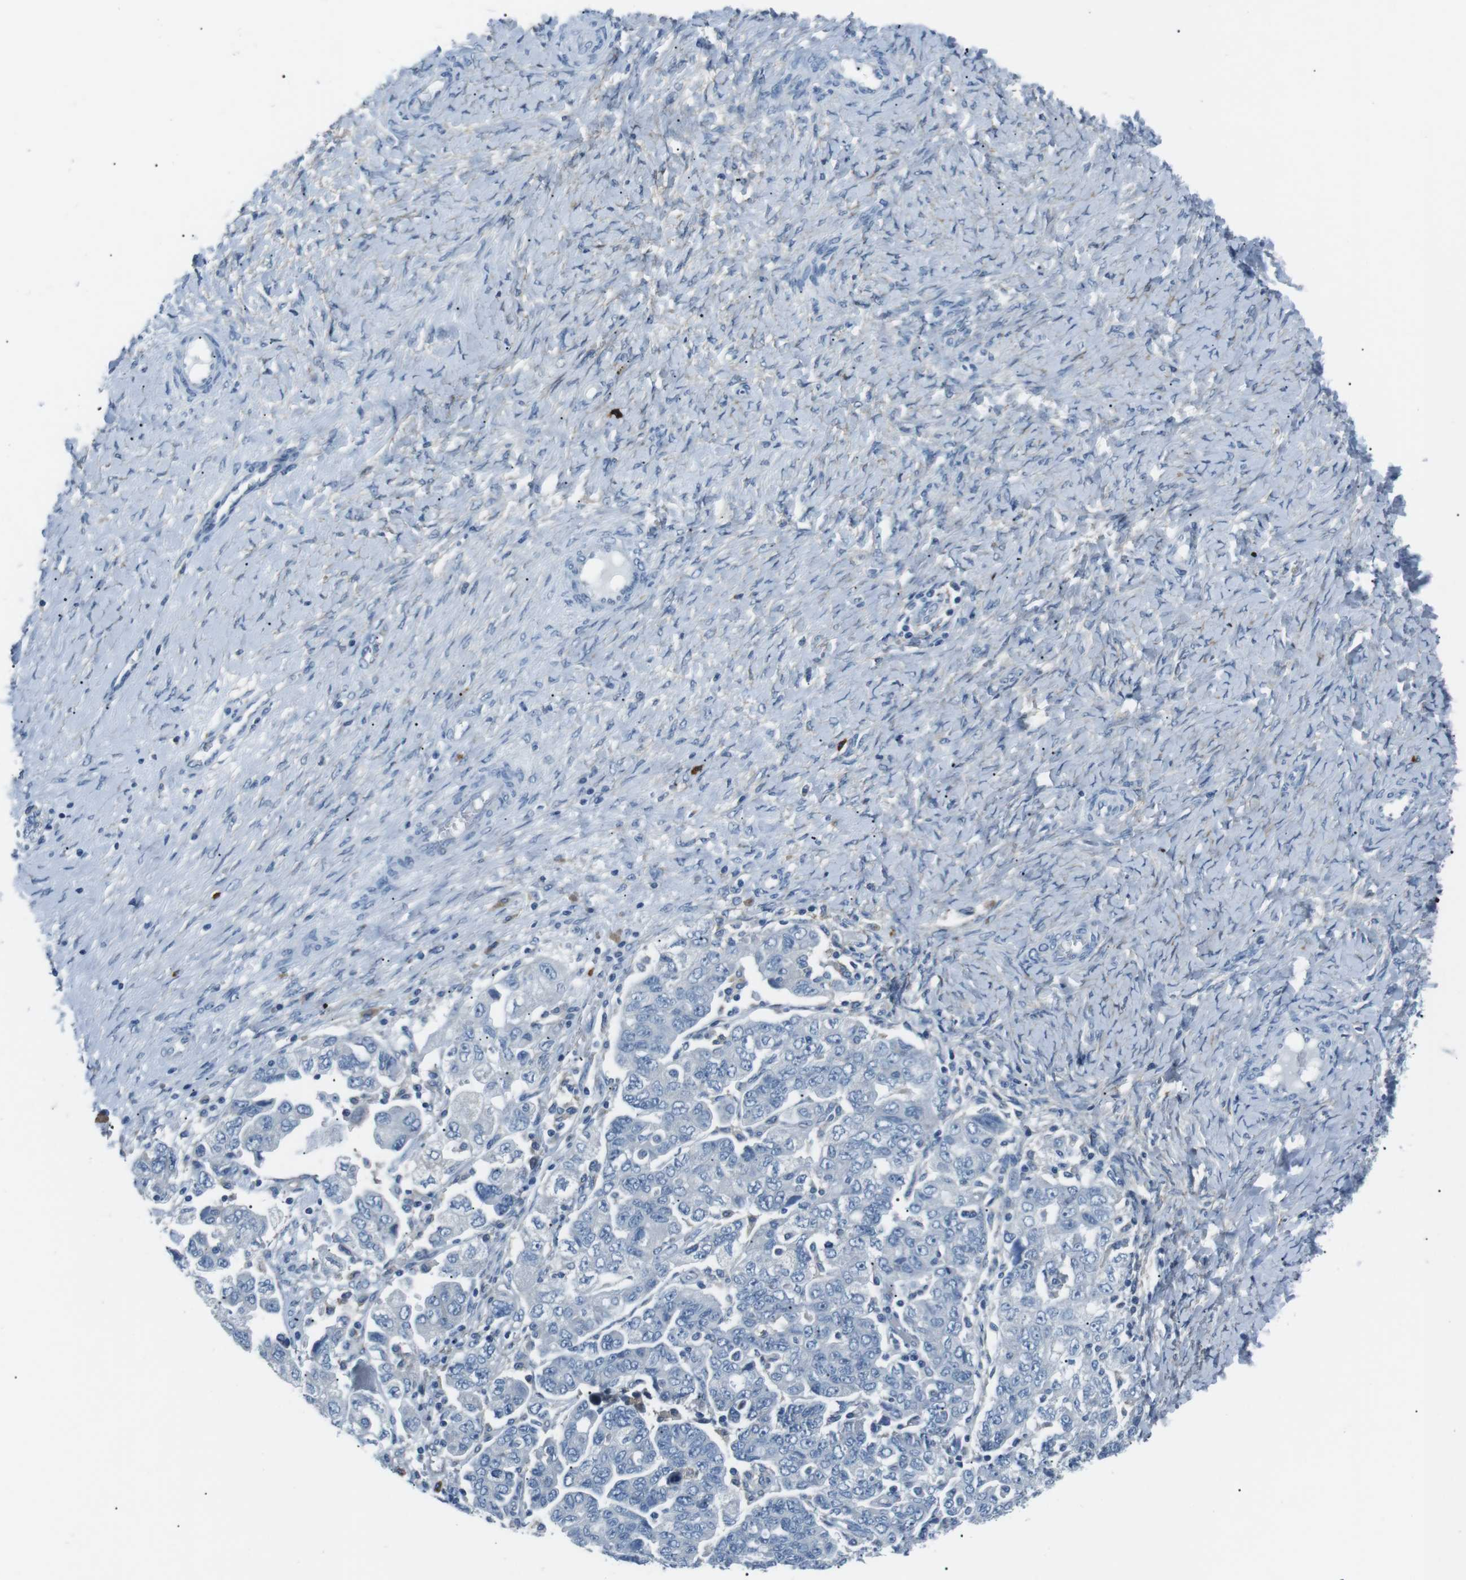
{"staining": {"intensity": "negative", "quantity": "none", "location": "none"}, "tissue": "ovarian cancer", "cell_type": "Tumor cells", "image_type": "cancer", "snomed": [{"axis": "morphology", "description": "Carcinoma, NOS"}, {"axis": "morphology", "description": "Cystadenocarcinoma, serous, NOS"}, {"axis": "topography", "description": "Ovary"}], "caption": "Human ovarian serous cystadenocarcinoma stained for a protein using immunohistochemistry reveals no staining in tumor cells.", "gene": "CSF2RA", "patient": {"sex": "female", "age": 69}}